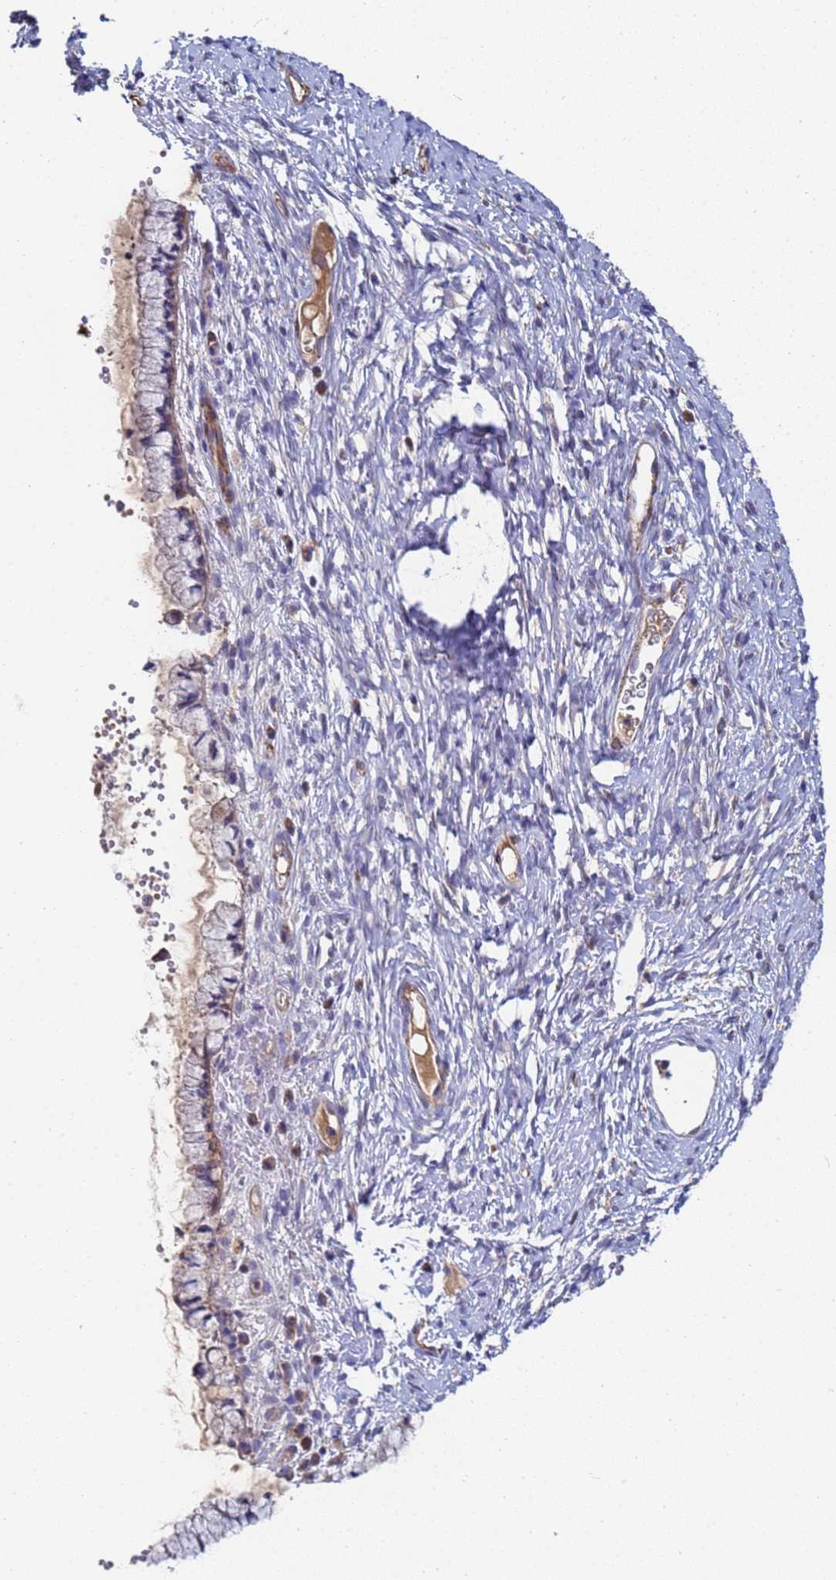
{"staining": {"intensity": "moderate", "quantity": "25%-75%", "location": "cytoplasmic/membranous"}, "tissue": "cervix", "cell_type": "Glandular cells", "image_type": "normal", "snomed": [{"axis": "morphology", "description": "Normal tissue, NOS"}, {"axis": "topography", "description": "Cervix"}], "caption": "High-power microscopy captured an immunohistochemistry (IHC) image of unremarkable cervix, revealing moderate cytoplasmic/membranous expression in approximately 25%-75% of glandular cells. Using DAB (3,3'-diaminobenzidine) (brown) and hematoxylin (blue) stains, captured at high magnification using brightfield microscopy.", "gene": "C5orf34", "patient": {"sex": "female", "age": 42}}